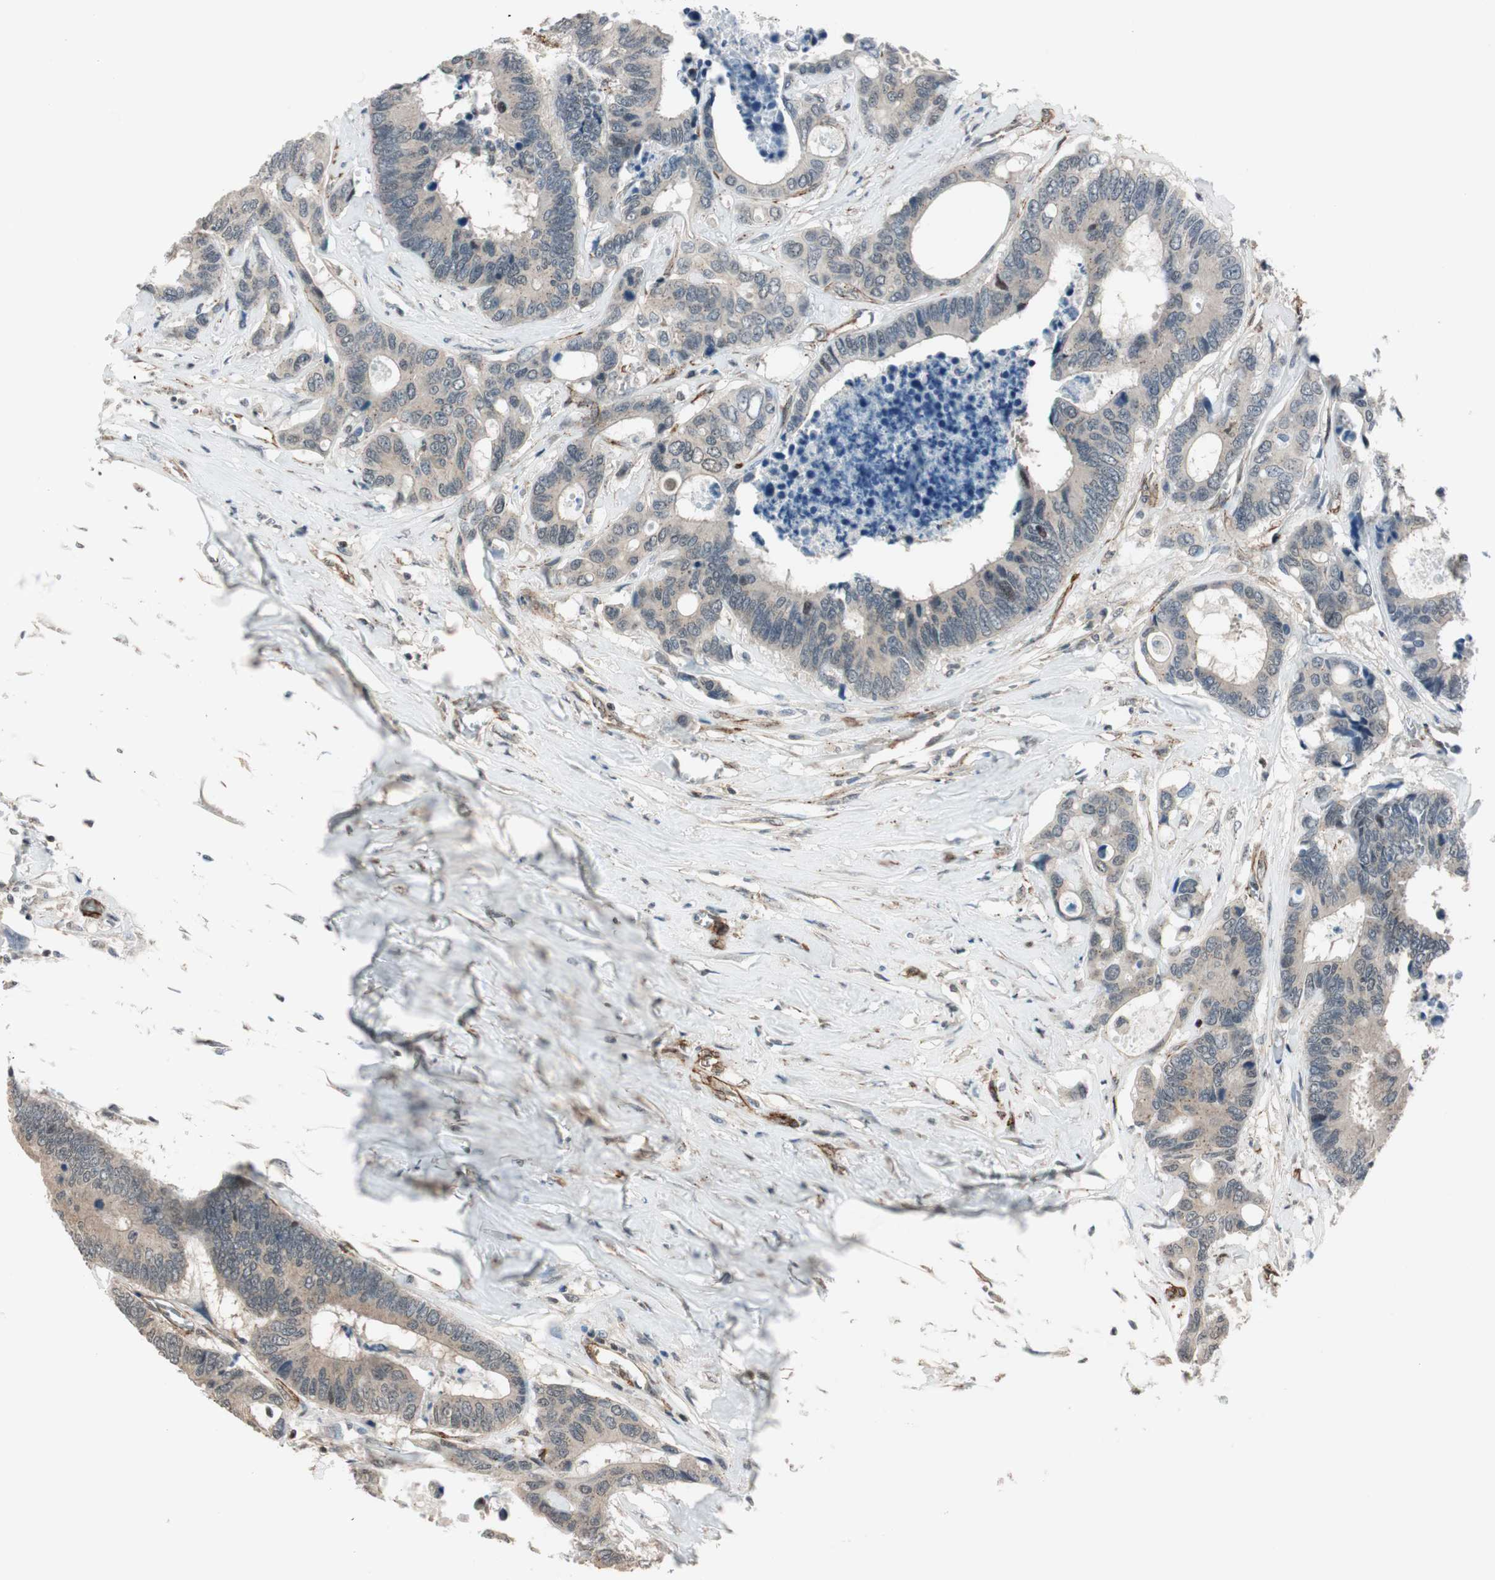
{"staining": {"intensity": "weak", "quantity": "<25%", "location": "cytoplasmic/membranous"}, "tissue": "colorectal cancer", "cell_type": "Tumor cells", "image_type": "cancer", "snomed": [{"axis": "morphology", "description": "Adenocarcinoma, NOS"}, {"axis": "topography", "description": "Rectum"}], "caption": "Image shows no significant protein staining in tumor cells of colorectal cancer (adenocarcinoma). (IHC, brightfield microscopy, high magnification).", "gene": "CDK19", "patient": {"sex": "male", "age": 55}}